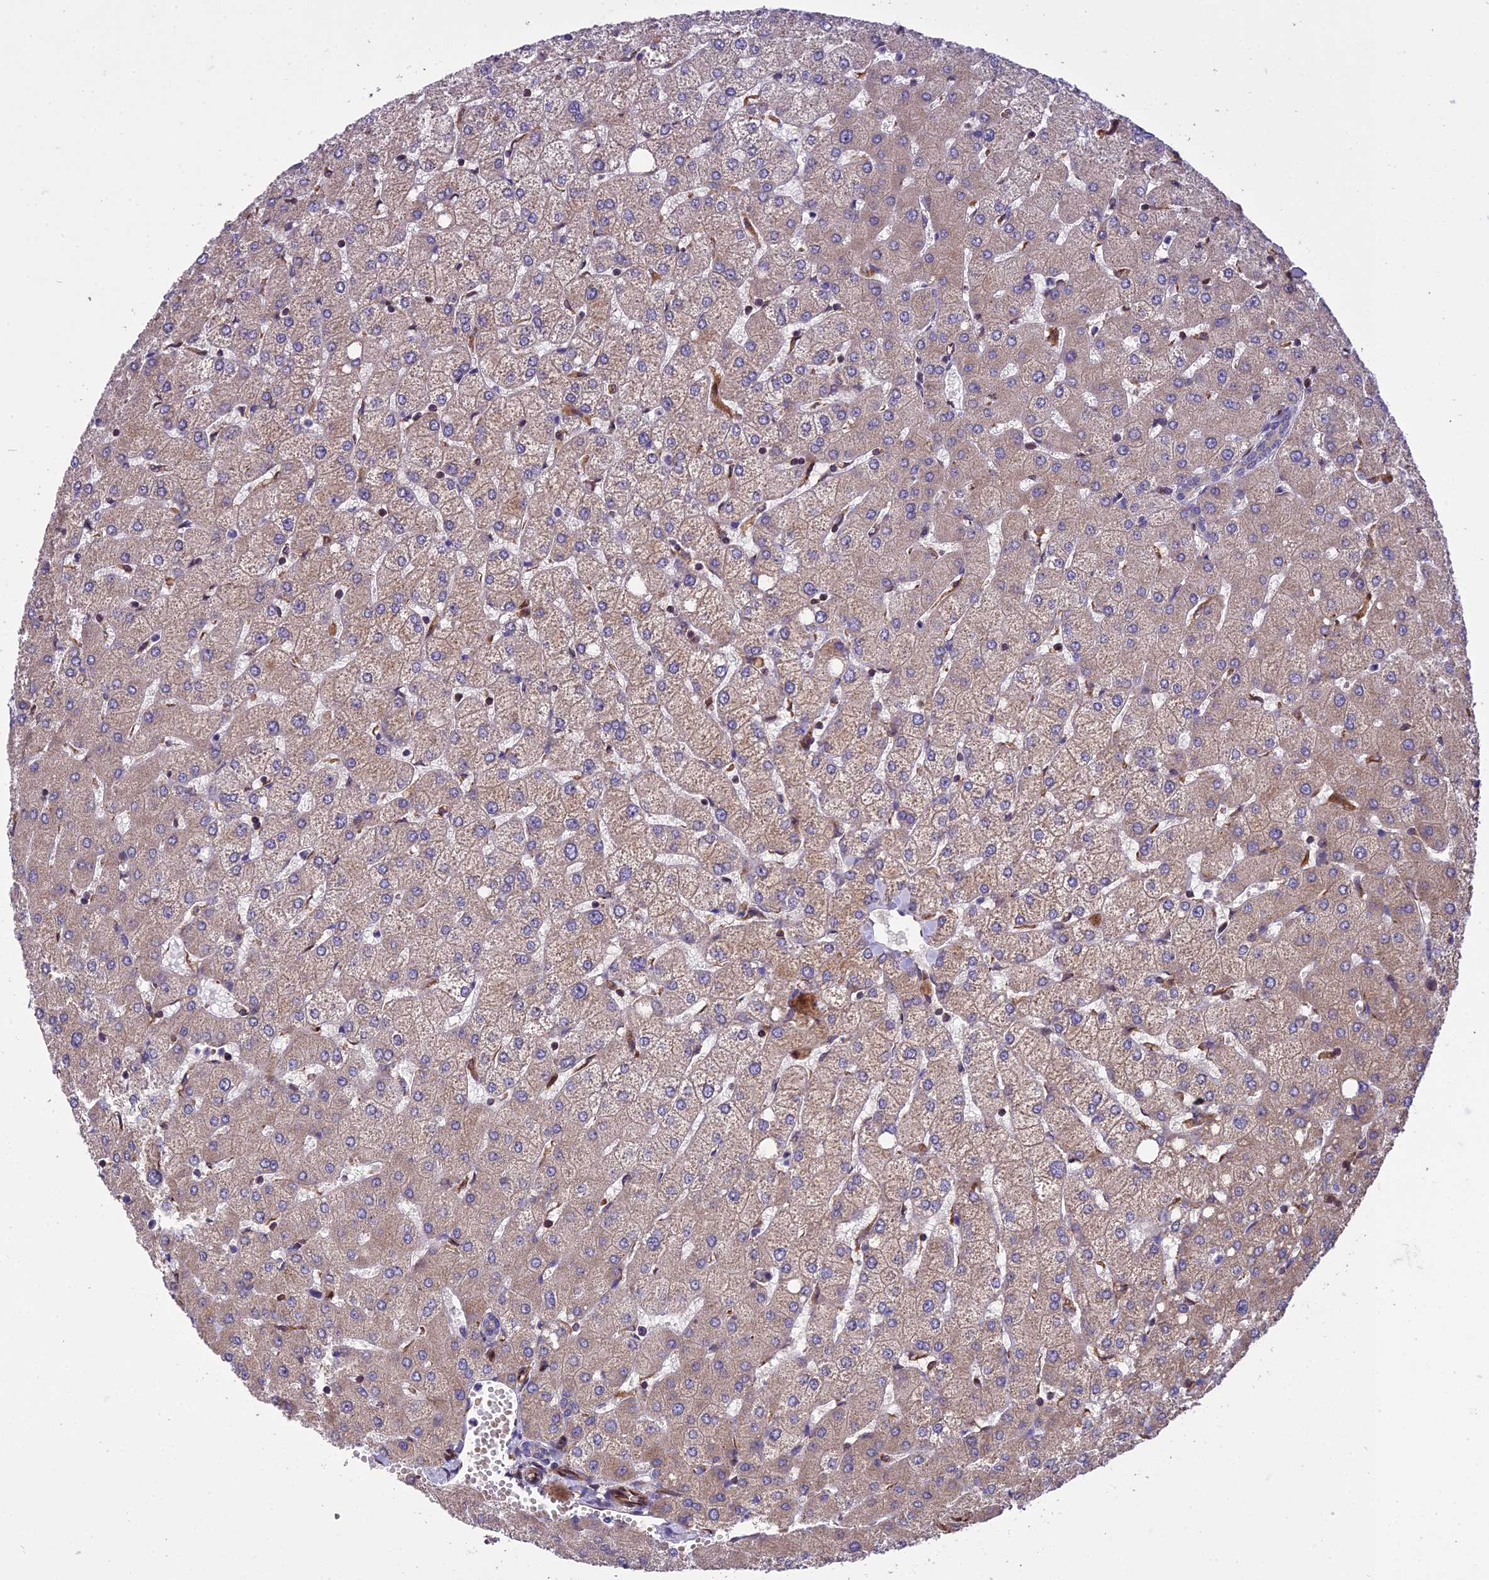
{"staining": {"intensity": "negative", "quantity": "none", "location": "none"}, "tissue": "liver", "cell_type": "Cholangiocytes", "image_type": "normal", "snomed": [{"axis": "morphology", "description": "Normal tissue, NOS"}, {"axis": "topography", "description": "Liver"}], "caption": "Micrograph shows no protein expression in cholangiocytes of unremarkable liver.", "gene": "GIMAP1", "patient": {"sex": "female", "age": 54}}